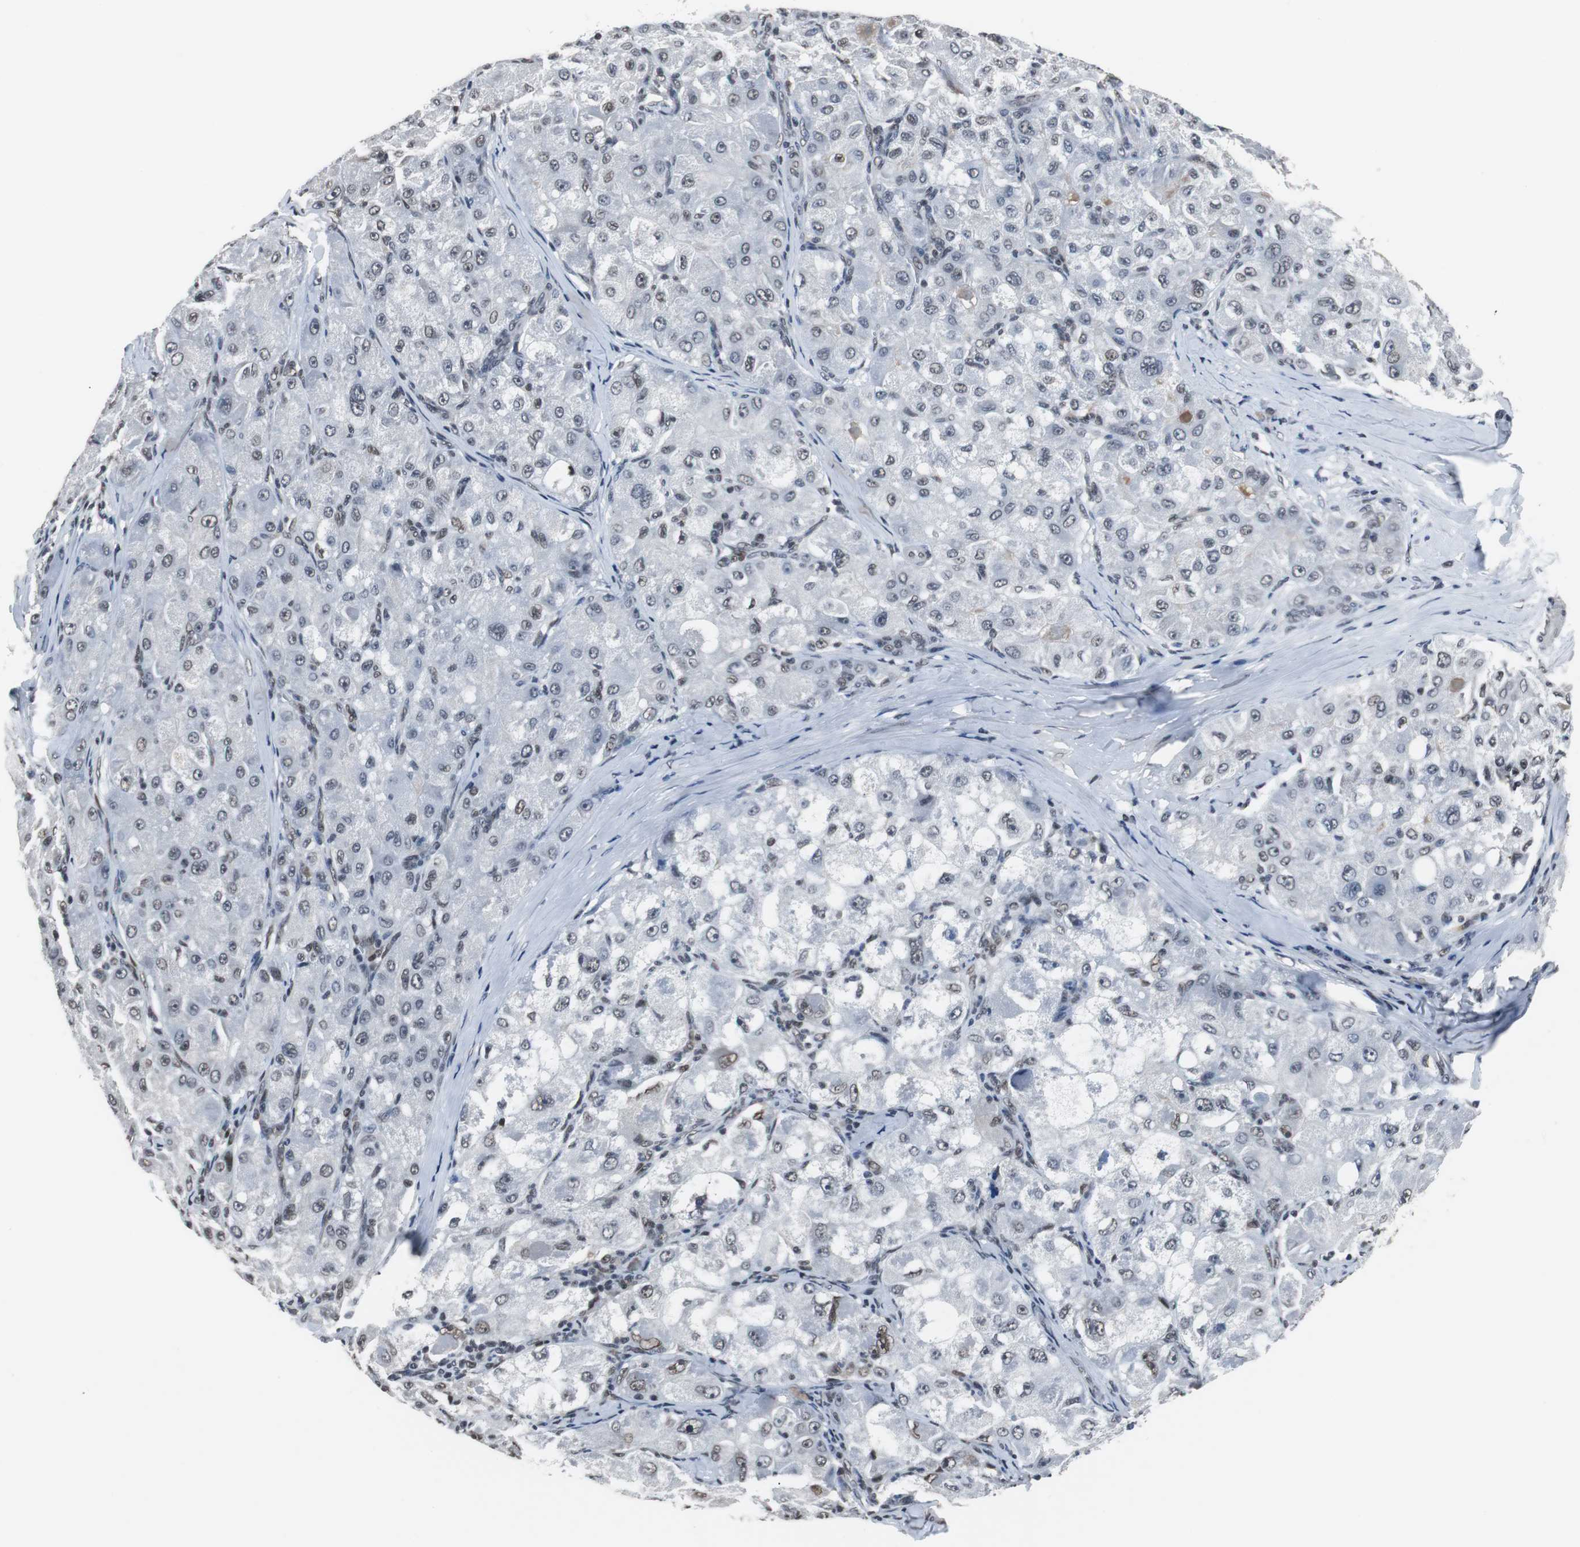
{"staining": {"intensity": "weak", "quantity": "<25%", "location": "nuclear"}, "tissue": "liver cancer", "cell_type": "Tumor cells", "image_type": "cancer", "snomed": [{"axis": "morphology", "description": "Carcinoma, Hepatocellular, NOS"}, {"axis": "topography", "description": "Liver"}], "caption": "High power microscopy histopathology image of an immunohistochemistry (IHC) histopathology image of liver hepatocellular carcinoma, revealing no significant positivity in tumor cells.", "gene": "TAF7", "patient": {"sex": "male", "age": 80}}